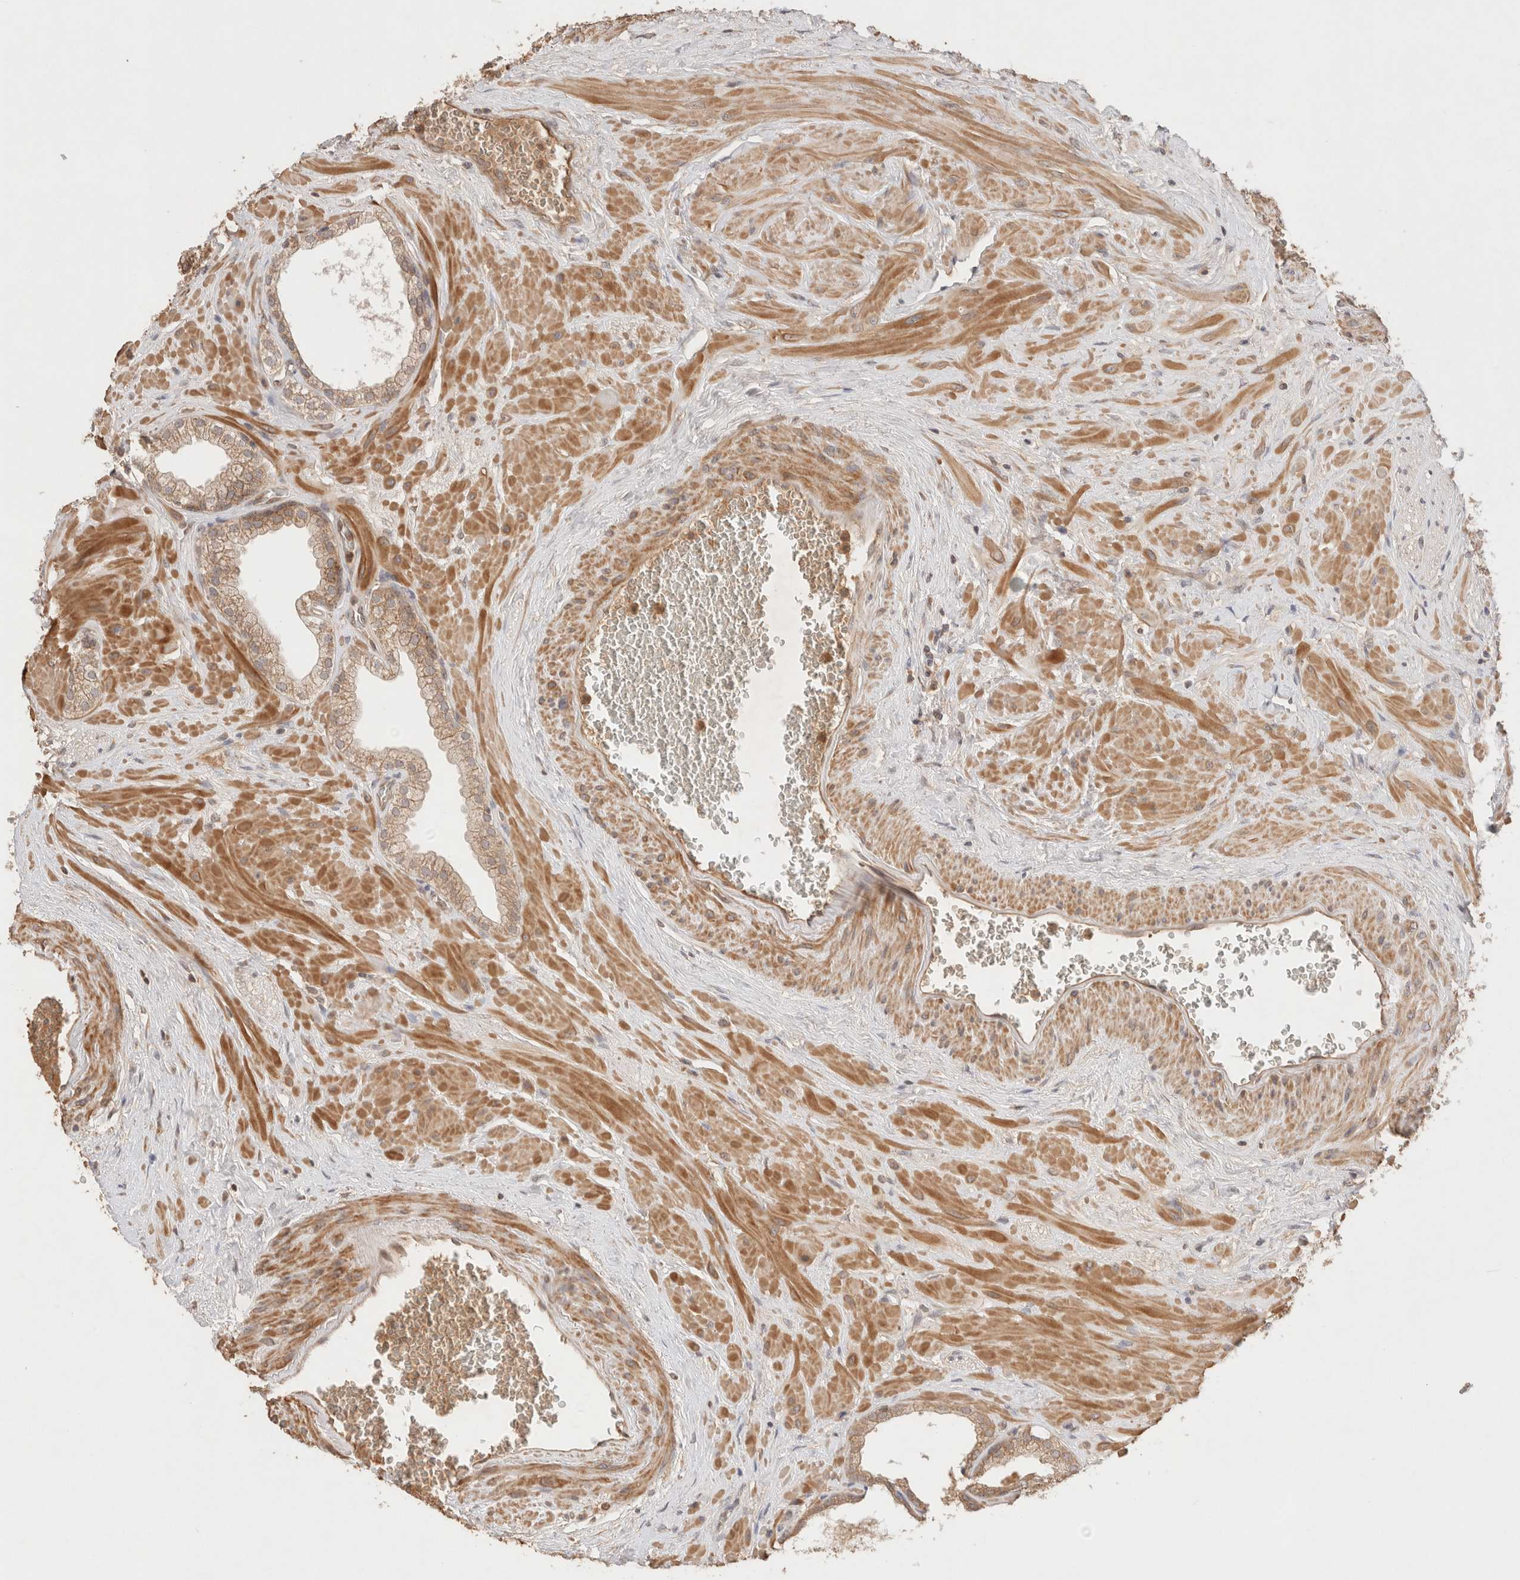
{"staining": {"intensity": "moderate", "quantity": ">75%", "location": "cytoplasmic/membranous"}, "tissue": "prostate", "cell_type": "Glandular cells", "image_type": "normal", "snomed": [{"axis": "morphology", "description": "Normal tissue, NOS"}, {"axis": "morphology", "description": "Urothelial carcinoma, Low grade"}, {"axis": "topography", "description": "Urinary bladder"}, {"axis": "topography", "description": "Prostate"}], "caption": "Benign prostate displays moderate cytoplasmic/membranous expression in approximately >75% of glandular cells.", "gene": "CARNMT1", "patient": {"sex": "male", "age": 60}}